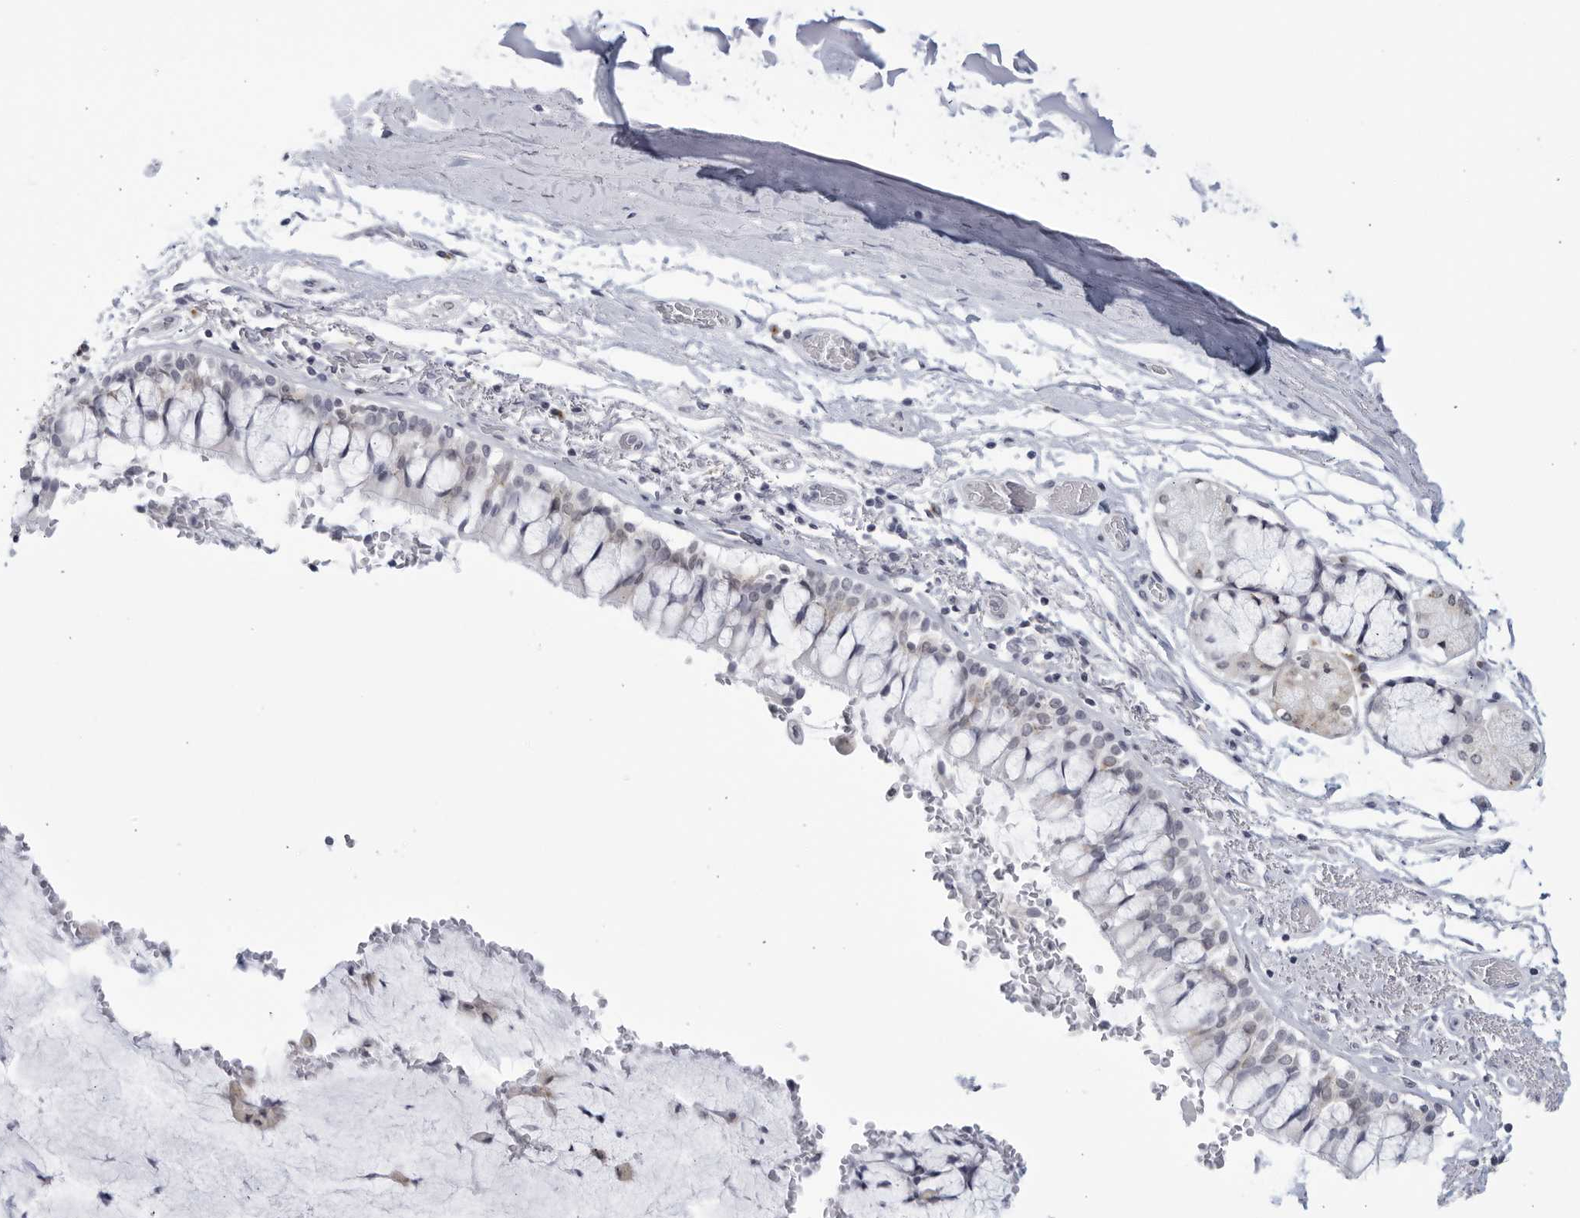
{"staining": {"intensity": "negative", "quantity": "none", "location": "none"}, "tissue": "bronchus", "cell_type": "Respiratory epithelial cells", "image_type": "normal", "snomed": [{"axis": "morphology", "description": "Normal tissue, NOS"}, {"axis": "morphology", "description": "Inflammation, NOS"}, {"axis": "topography", "description": "Cartilage tissue"}, {"axis": "topography", "description": "Bronchus"}, {"axis": "topography", "description": "Lung"}], "caption": "Bronchus stained for a protein using immunohistochemistry (IHC) exhibits no staining respiratory epithelial cells.", "gene": "WDTC1", "patient": {"sex": "female", "age": 64}}